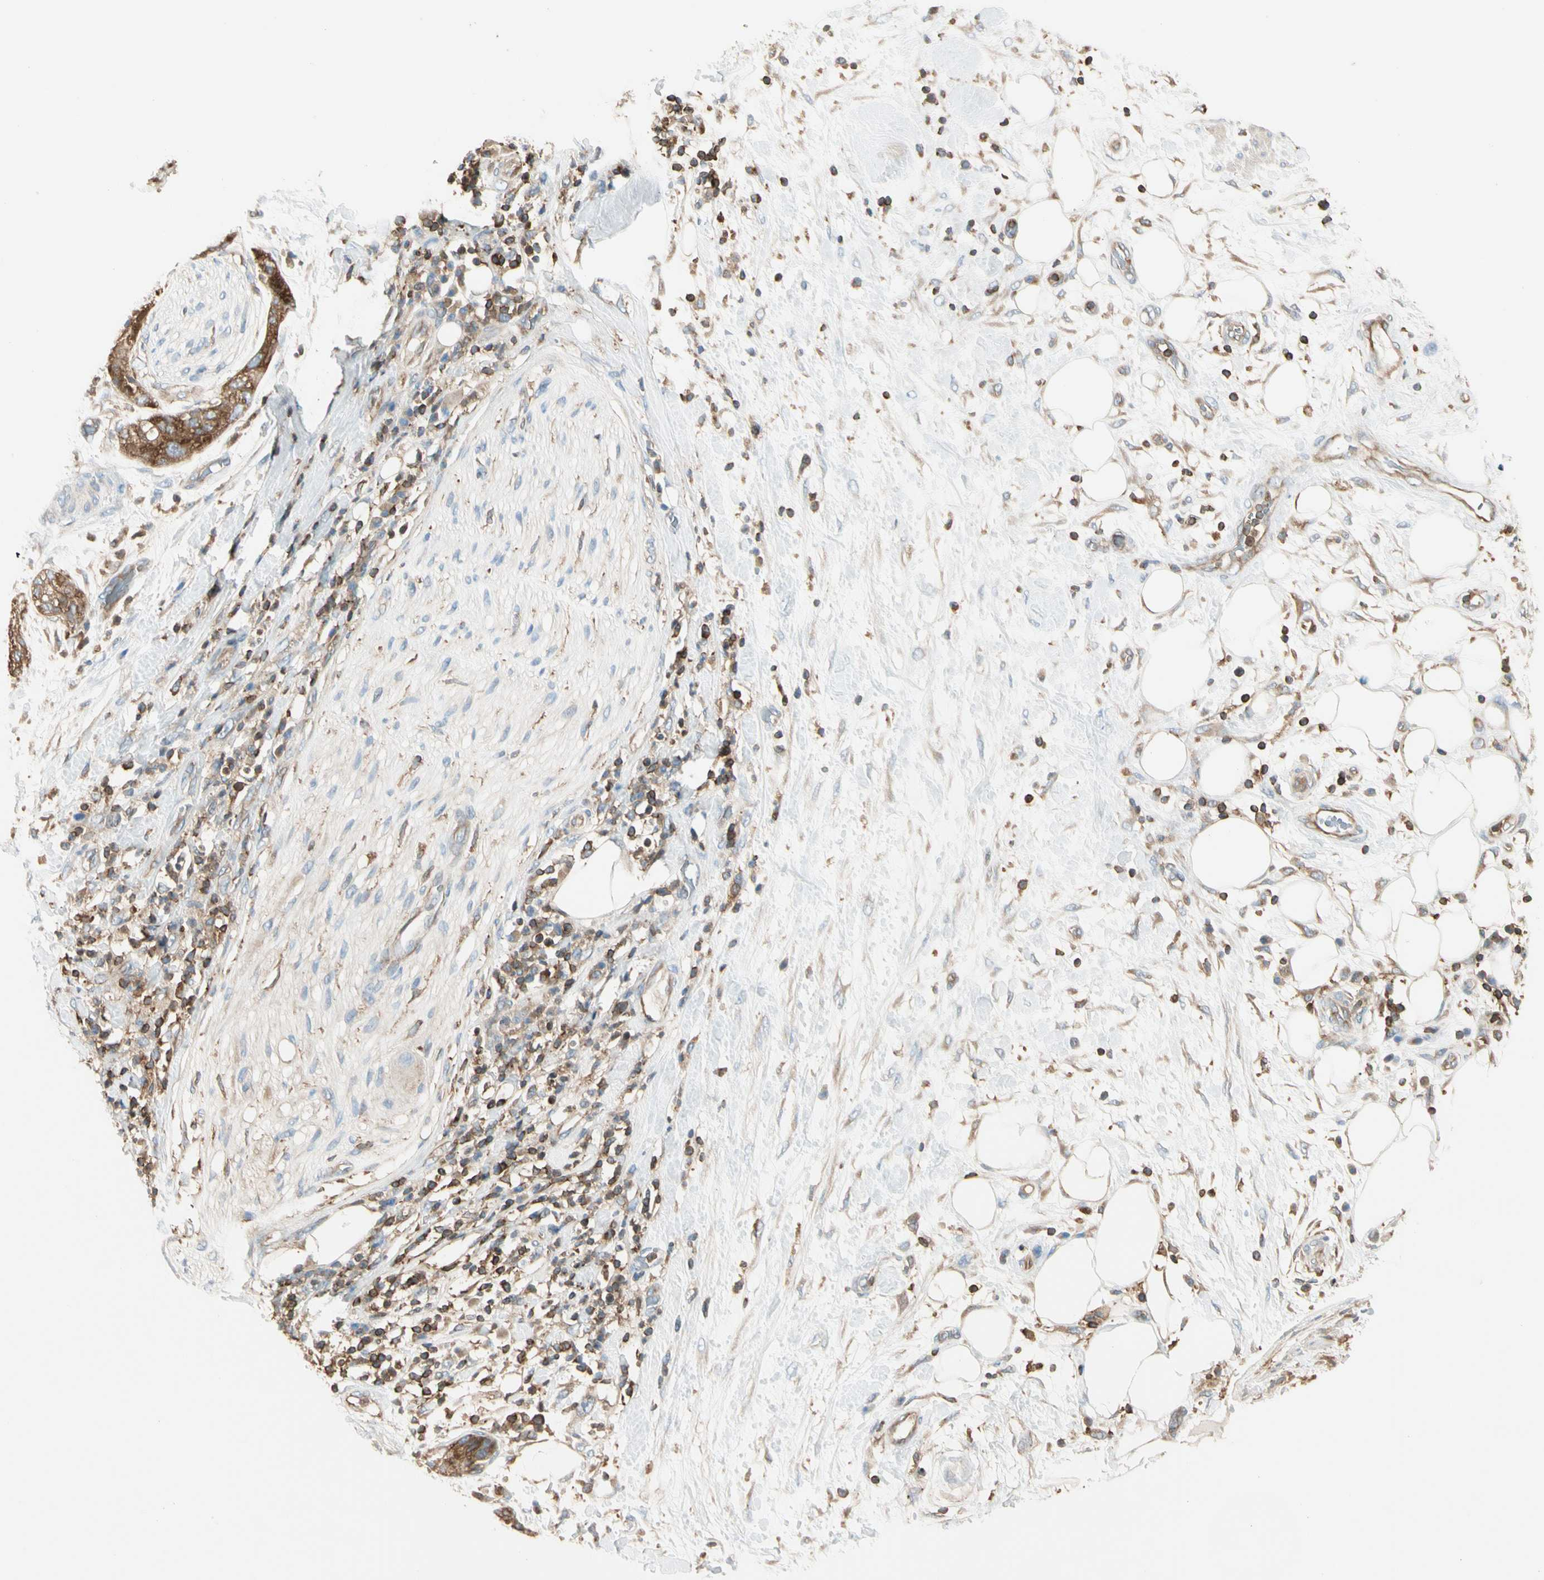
{"staining": {"intensity": "moderate", "quantity": ">75%", "location": "cytoplasmic/membranous"}, "tissue": "pancreatic cancer", "cell_type": "Tumor cells", "image_type": "cancer", "snomed": [{"axis": "morphology", "description": "Adenocarcinoma, NOS"}, {"axis": "topography", "description": "Pancreas"}], "caption": "Adenocarcinoma (pancreatic) tissue shows moderate cytoplasmic/membranous staining in approximately >75% of tumor cells, visualized by immunohistochemistry.", "gene": "CAPZA2", "patient": {"sex": "female", "age": 78}}